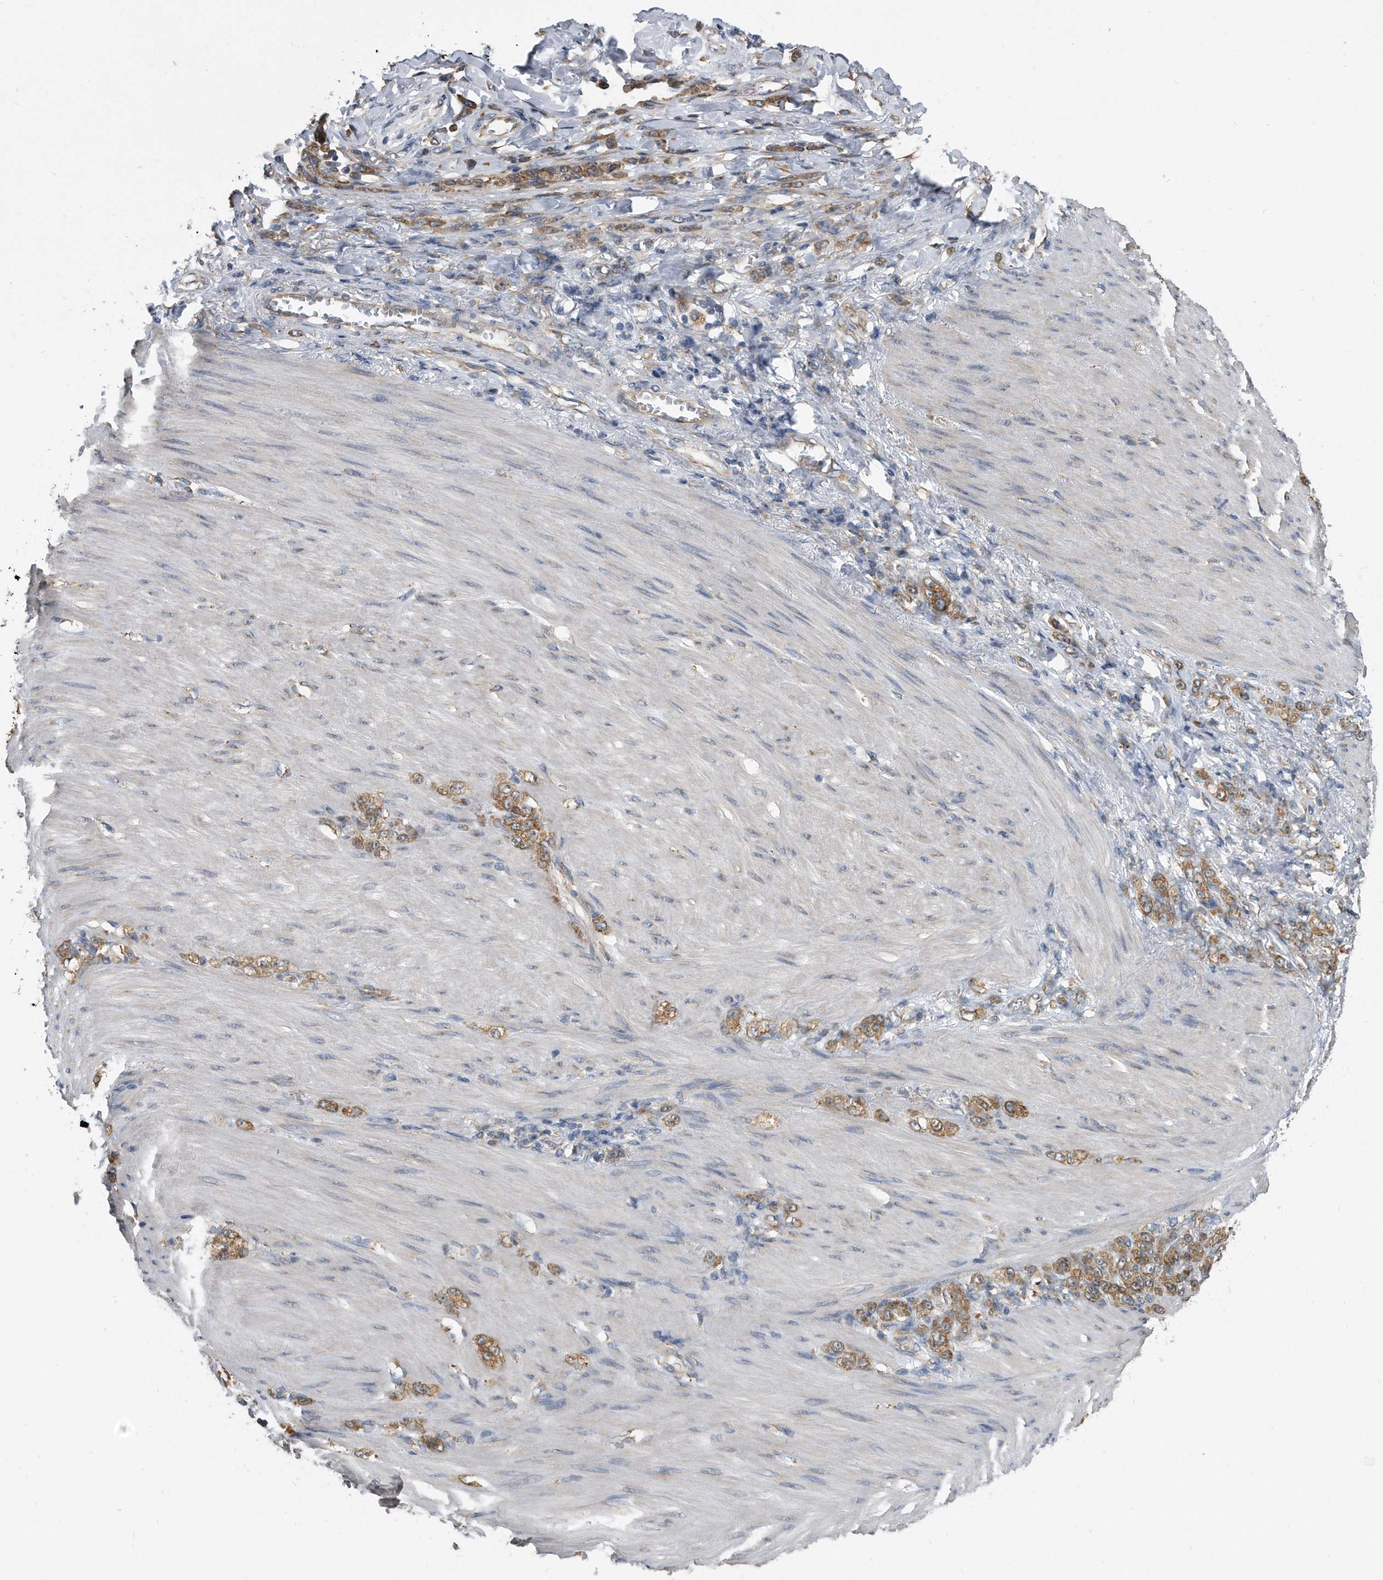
{"staining": {"intensity": "moderate", "quantity": ">75%", "location": "cytoplasmic/membranous"}, "tissue": "stomach cancer", "cell_type": "Tumor cells", "image_type": "cancer", "snomed": [{"axis": "morphology", "description": "Normal tissue, NOS"}, {"axis": "morphology", "description": "Adenocarcinoma, NOS"}, {"axis": "topography", "description": "Stomach"}], "caption": "Human stomach cancer stained with a brown dye shows moderate cytoplasmic/membranous positive staining in approximately >75% of tumor cells.", "gene": "CCDC47", "patient": {"sex": "male", "age": 82}}